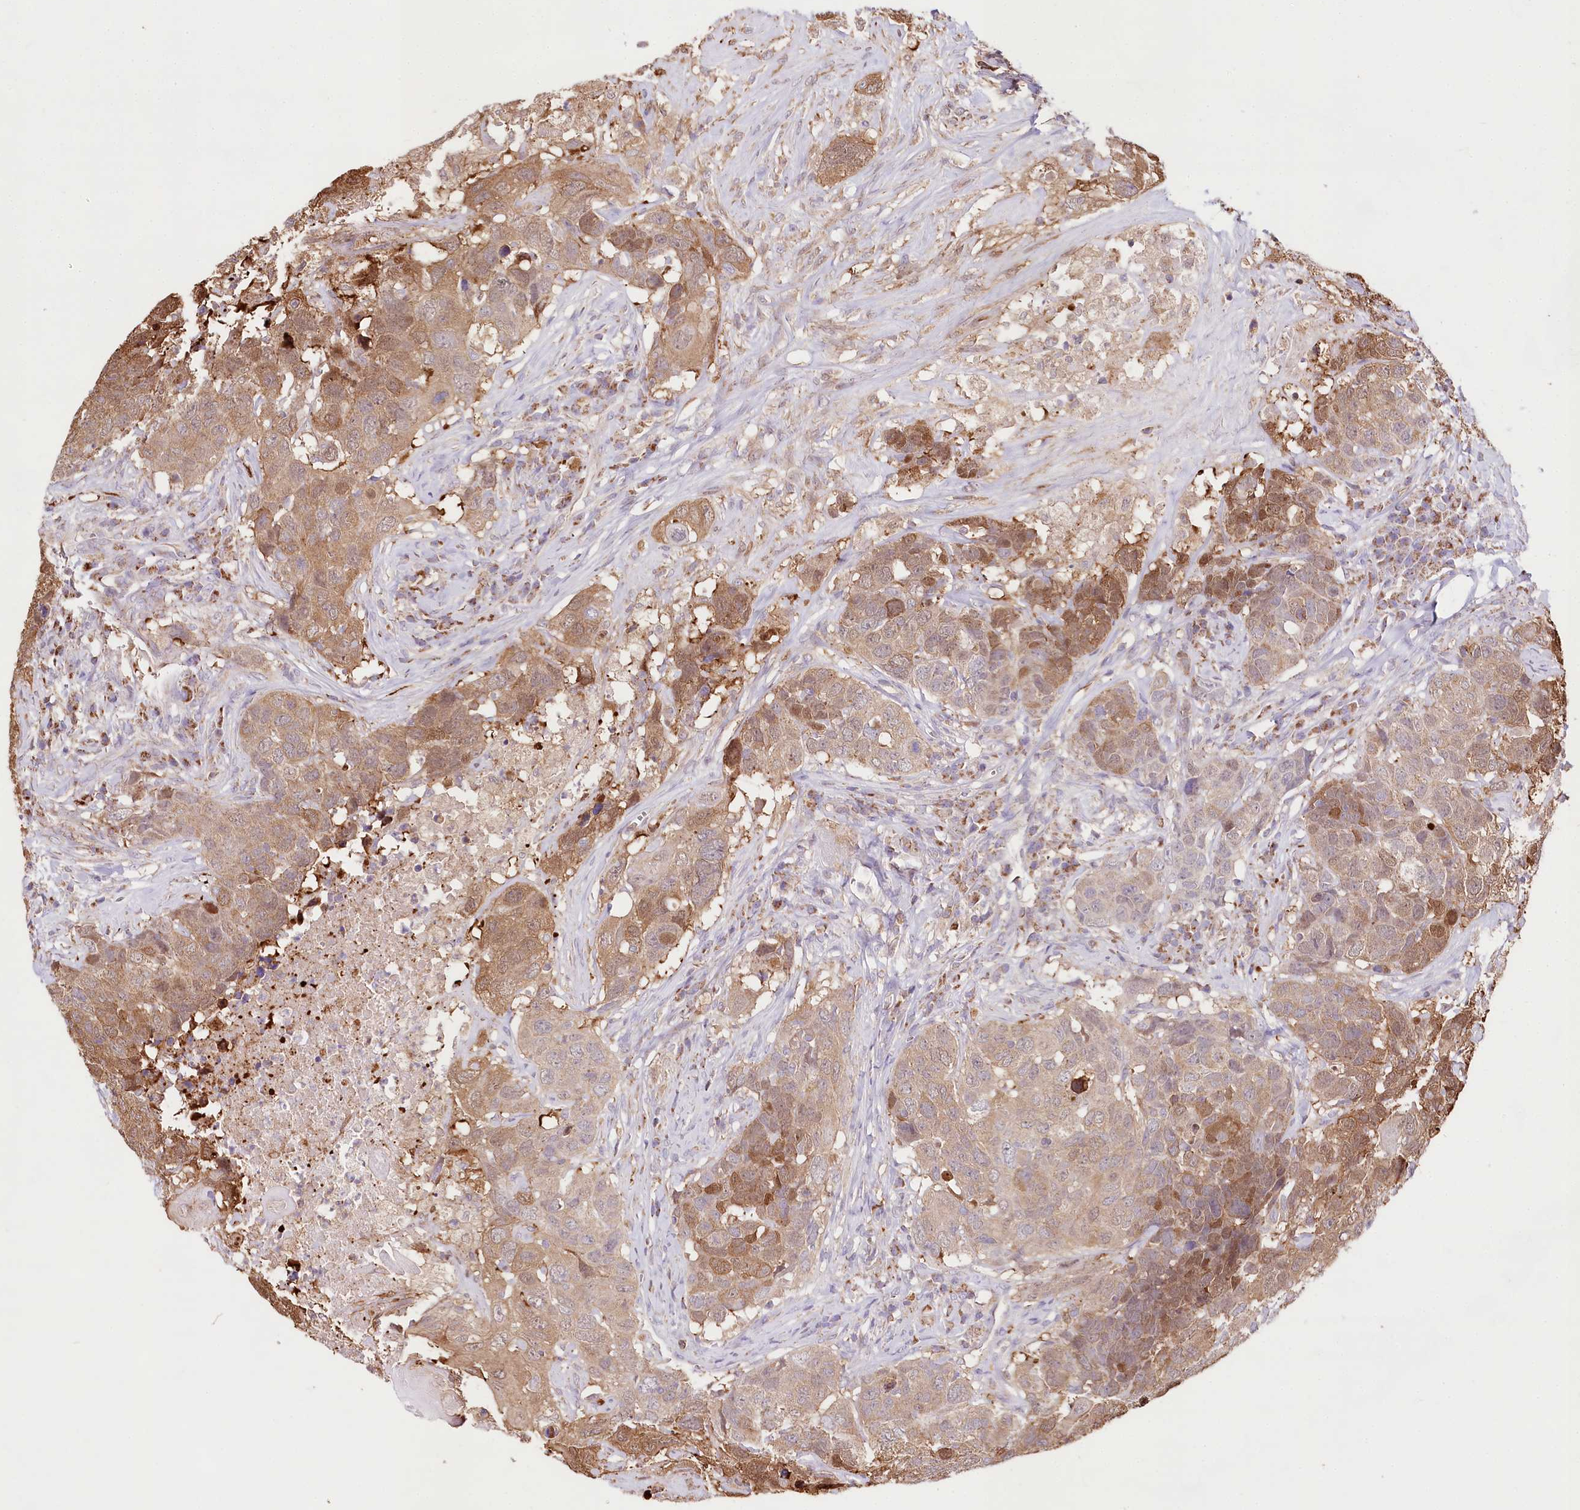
{"staining": {"intensity": "moderate", "quantity": ">75%", "location": "cytoplasmic/membranous"}, "tissue": "head and neck cancer", "cell_type": "Tumor cells", "image_type": "cancer", "snomed": [{"axis": "morphology", "description": "Squamous cell carcinoma, NOS"}, {"axis": "topography", "description": "Head-Neck"}], "caption": "Head and neck squamous cell carcinoma was stained to show a protein in brown. There is medium levels of moderate cytoplasmic/membranous staining in approximately >75% of tumor cells.", "gene": "TASOR2", "patient": {"sex": "male", "age": 66}}